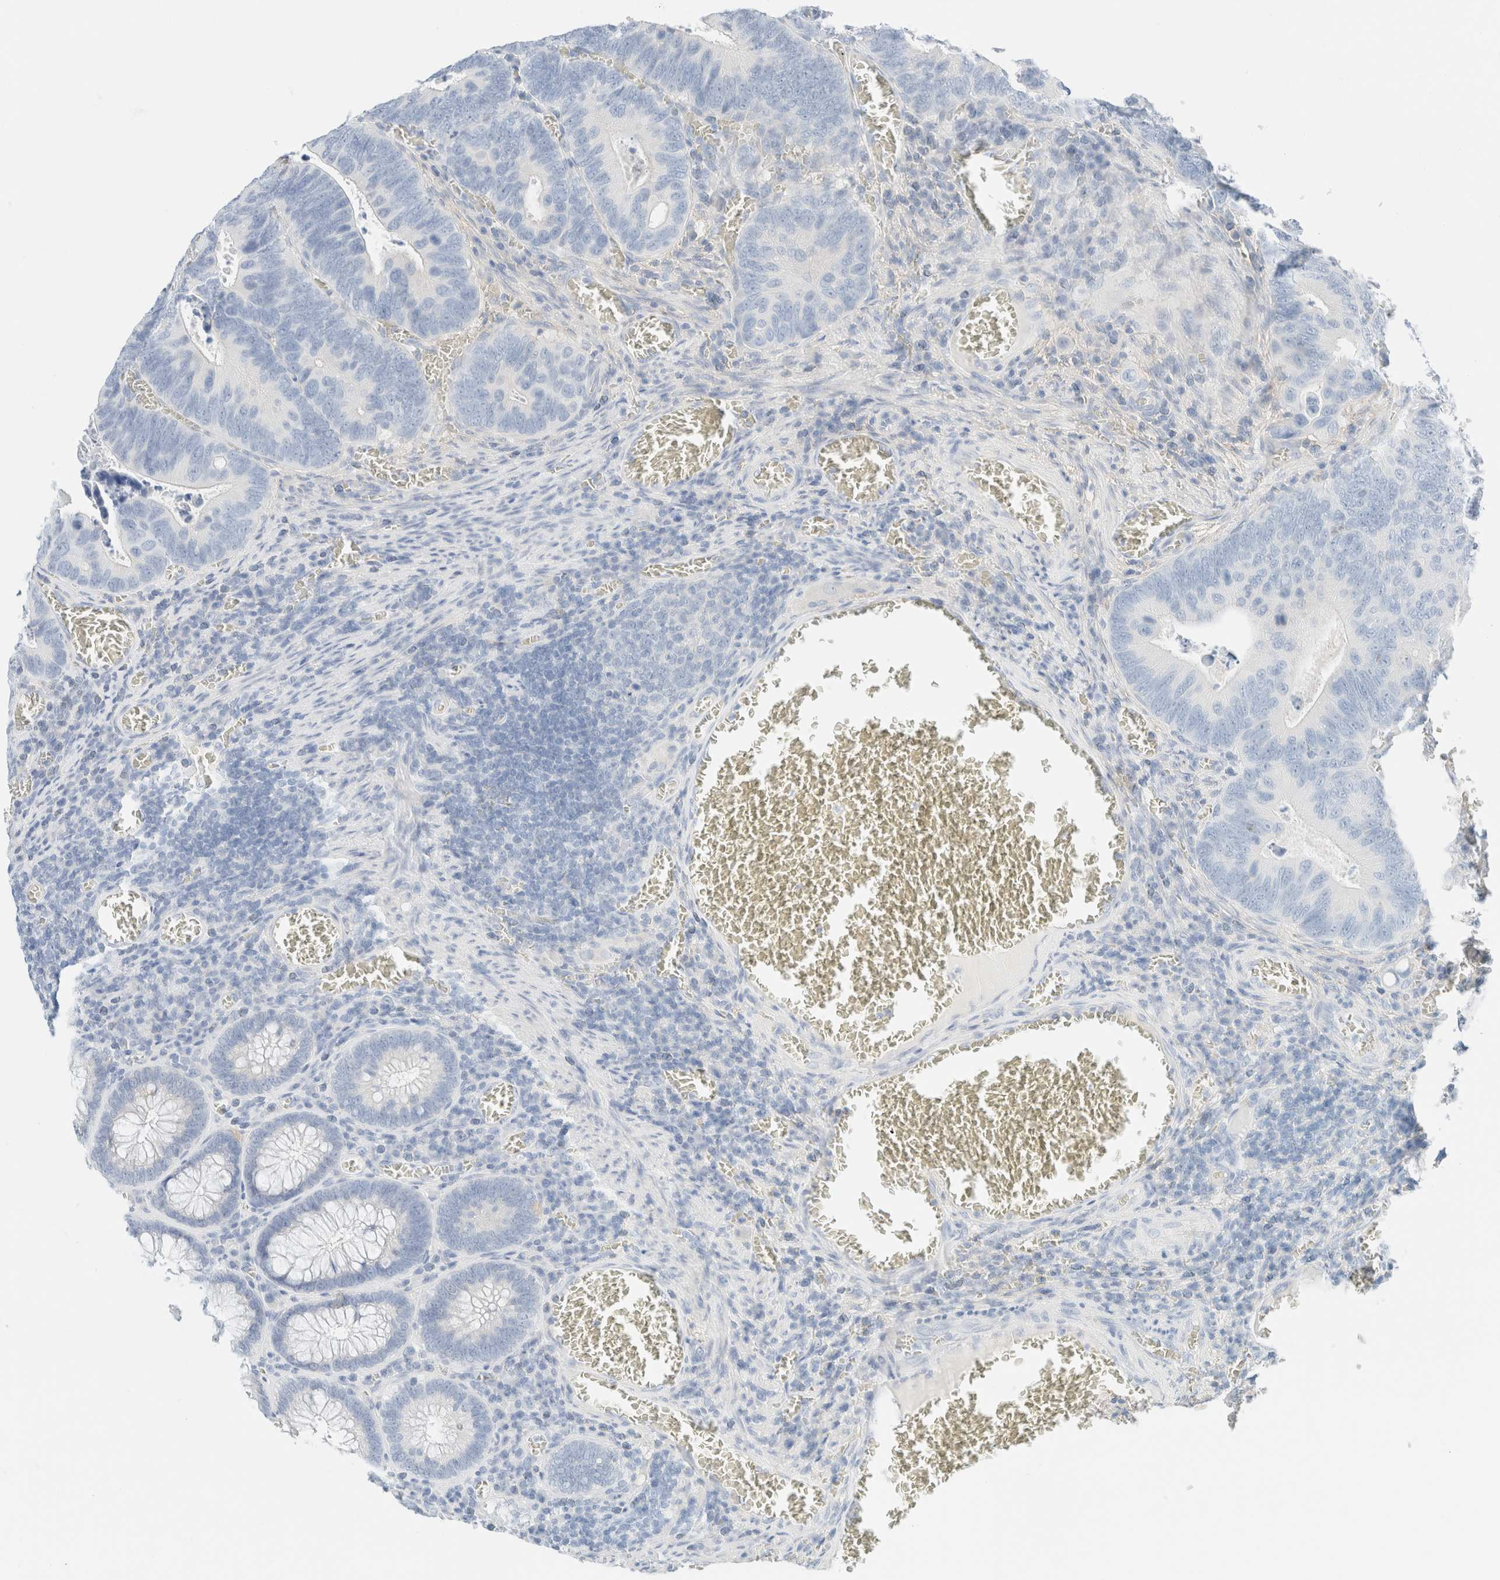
{"staining": {"intensity": "negative", "quantity": "none", "location": "none"}, "tissue": "colorectal cancer", "cell_type": "Tumor cells", "image_type": "cancer", "snomed": [{"axis": "morphology", "description": "Inflammation, NOS"}, {"axis": "morphology", "description": "Adenocarcinoma, NOS"}, {"axis": "topography", "description": "Colon"}], "caption": "Immunohistochemistry of colorectal cancer demonstrates no staining in tumor cells.", "gene": "PCM1", "patient": {"sex": "male", "age": 72}}